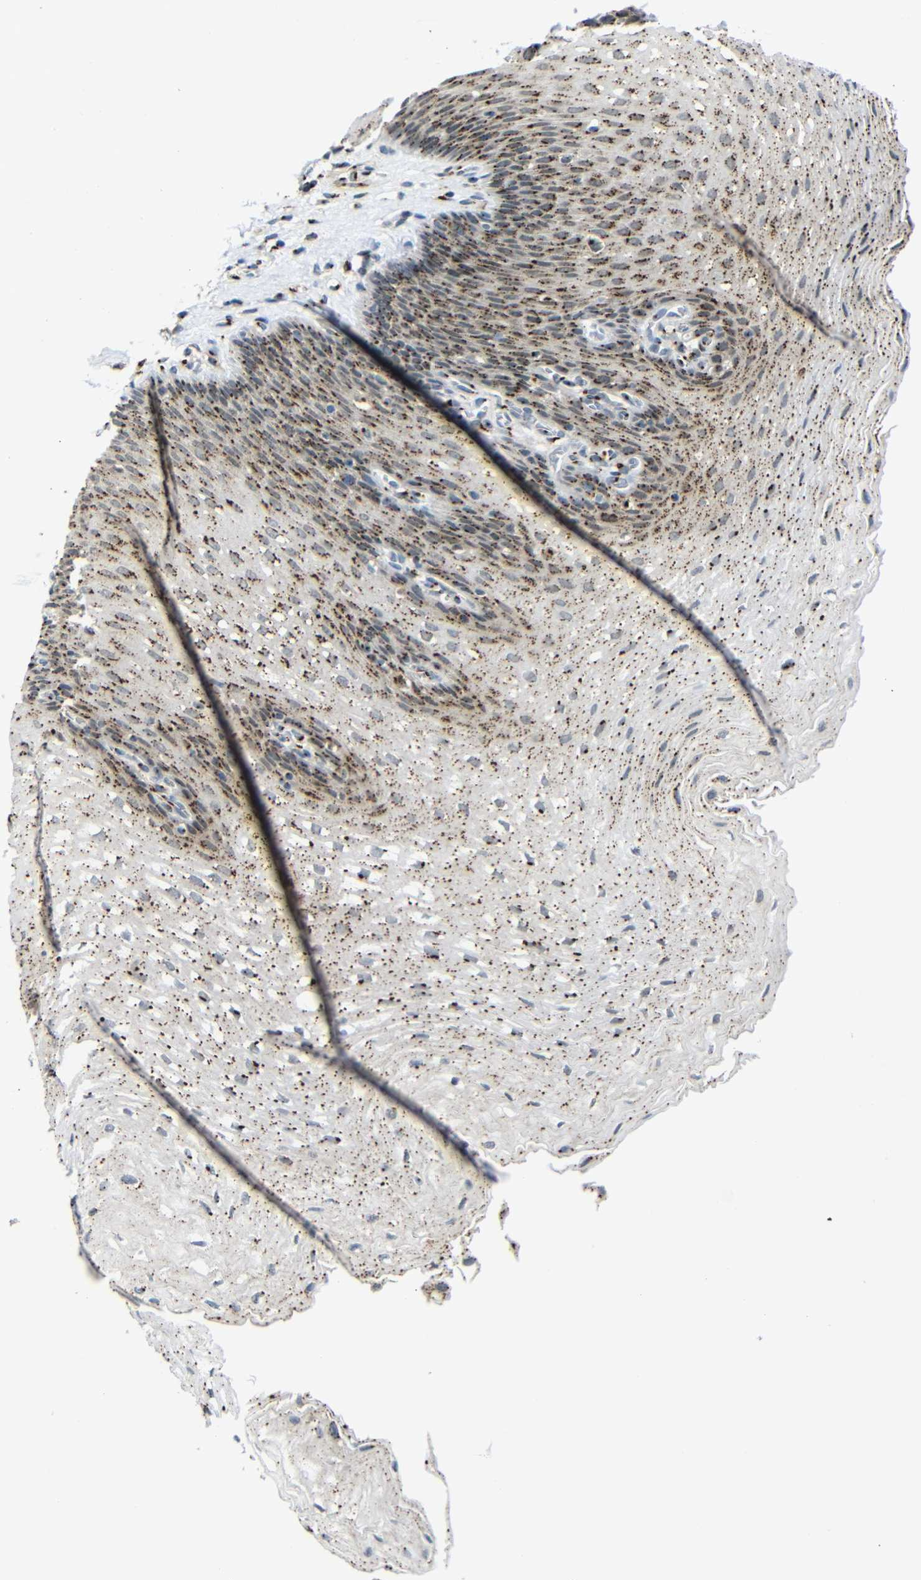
{"staining": {"intensity": "moderate", "quantity": ">75%", "location": "cytoplasmic/membranous"}, "tissue": "esophagus", "cell_type": "Squamous epithelial cells", "image_type": "normal", "snomed": [{"axis": "morphology", "description": "Normal tissue, NOS"}, {"axis": "topography", "description": "Esophagus"}], "caption": "This is an image of immunohistochemistry (IHC) staining of unremarkable esophagus, which shows moderate staining in the cytoplasmic/membranous of squamous epithelial cells.", "gene": "TGOLN2", "patient": {"sex": "male", "age": 48}}